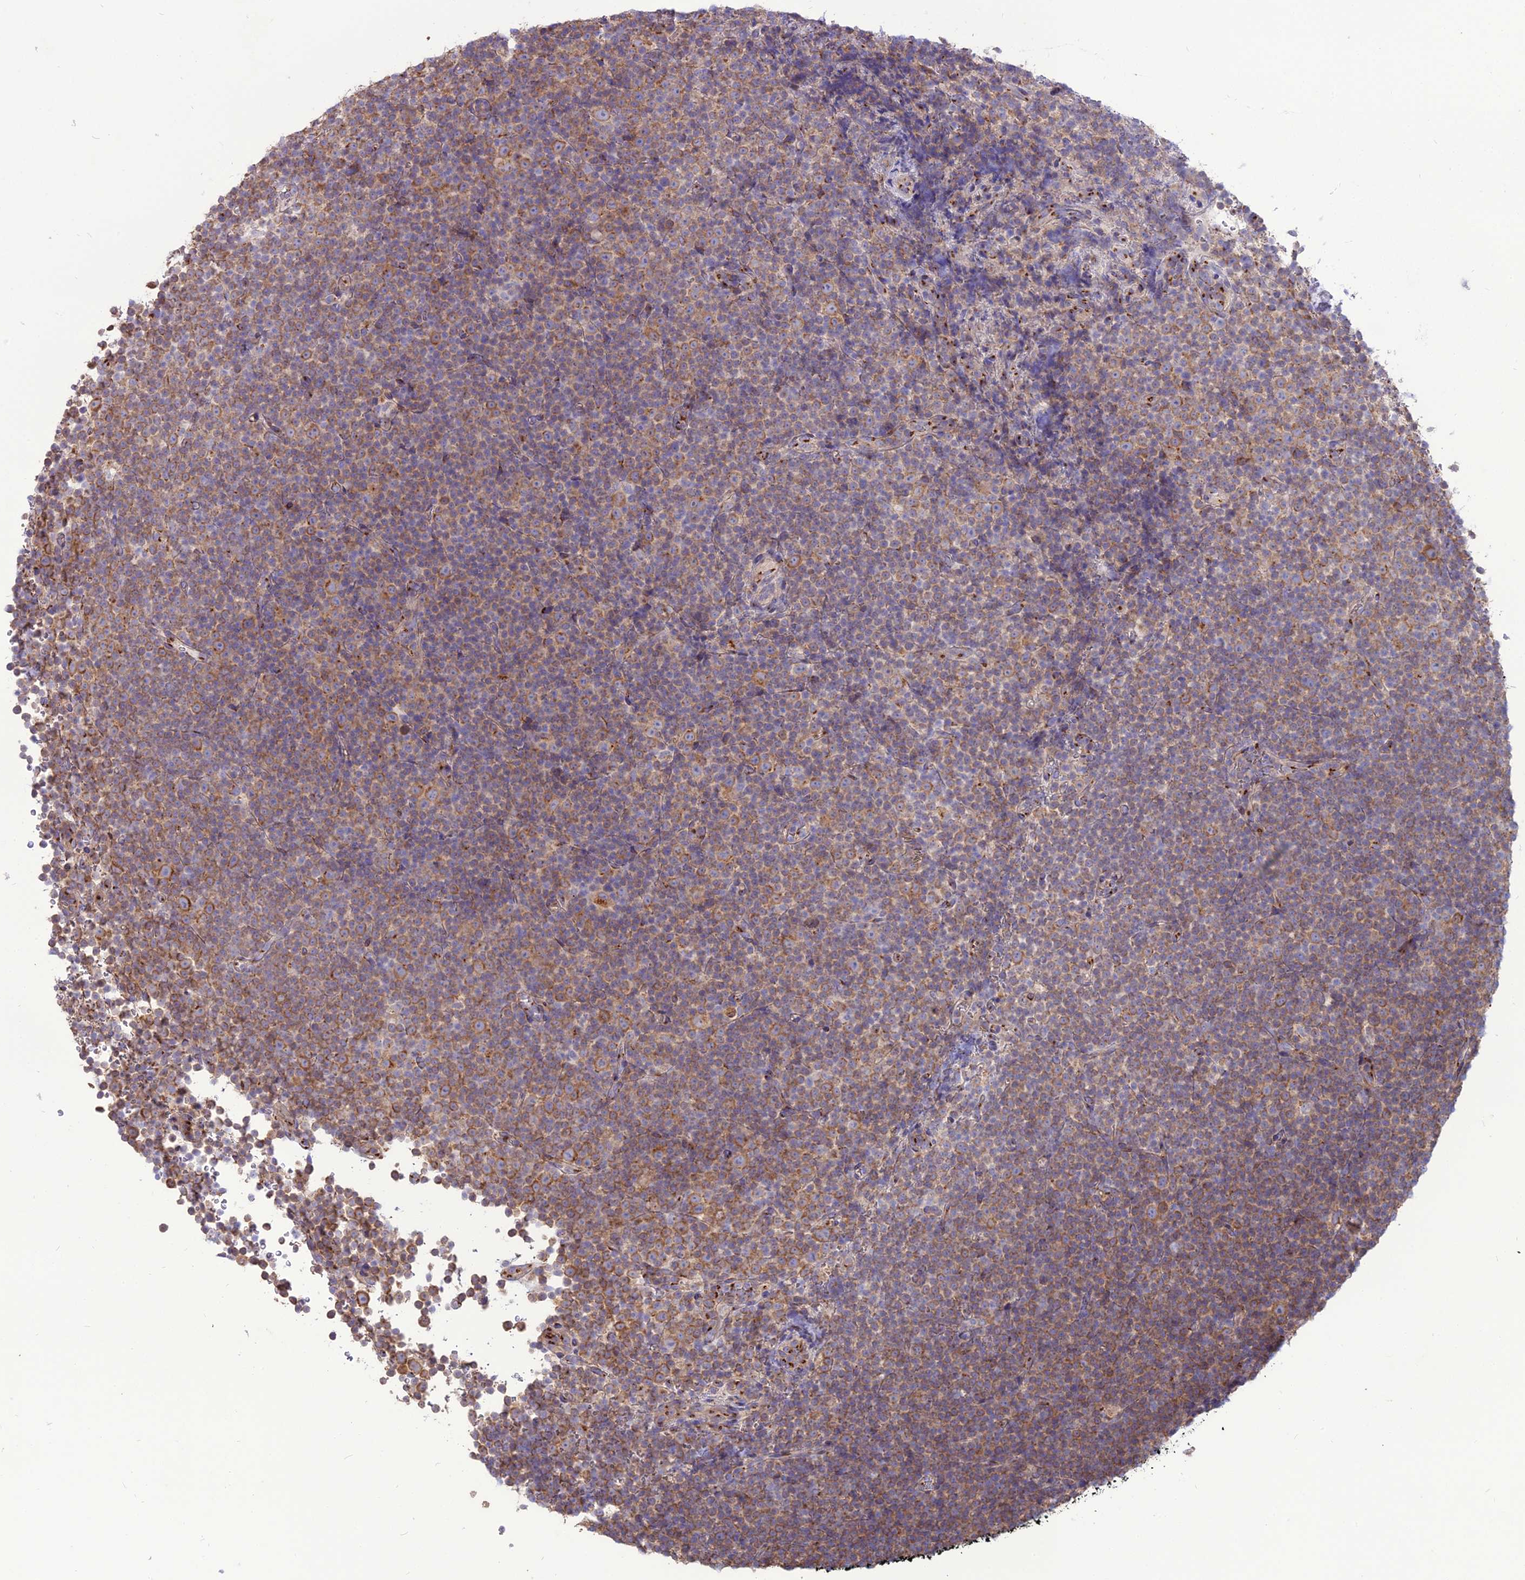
{"staining": {"intensity": "moderate", "quantity": "25%-75%", "location": "cytoplasmic/membranous"}, "tissue": "lymphoma", "cell_type": "Tumor cells", "image_type": "cancer", "snomed": [{"axis": "morphology", "description": "Malignant lymphoma, non-Hodgkin's type, Low grade"}, {"axis": "topography", "description": "Lymph node"}], "caption": "IHC histopathology image of low-grade malignant lymphoma, non-Hodgkin's type stained for a protein (brown), which reveals medium levels of moderate cytoplasmic/membranous staining in approximately 25%-75% of tumor cells.", "gene": "SPRYD7", "patient": {"sex": "female", "age": 67}}